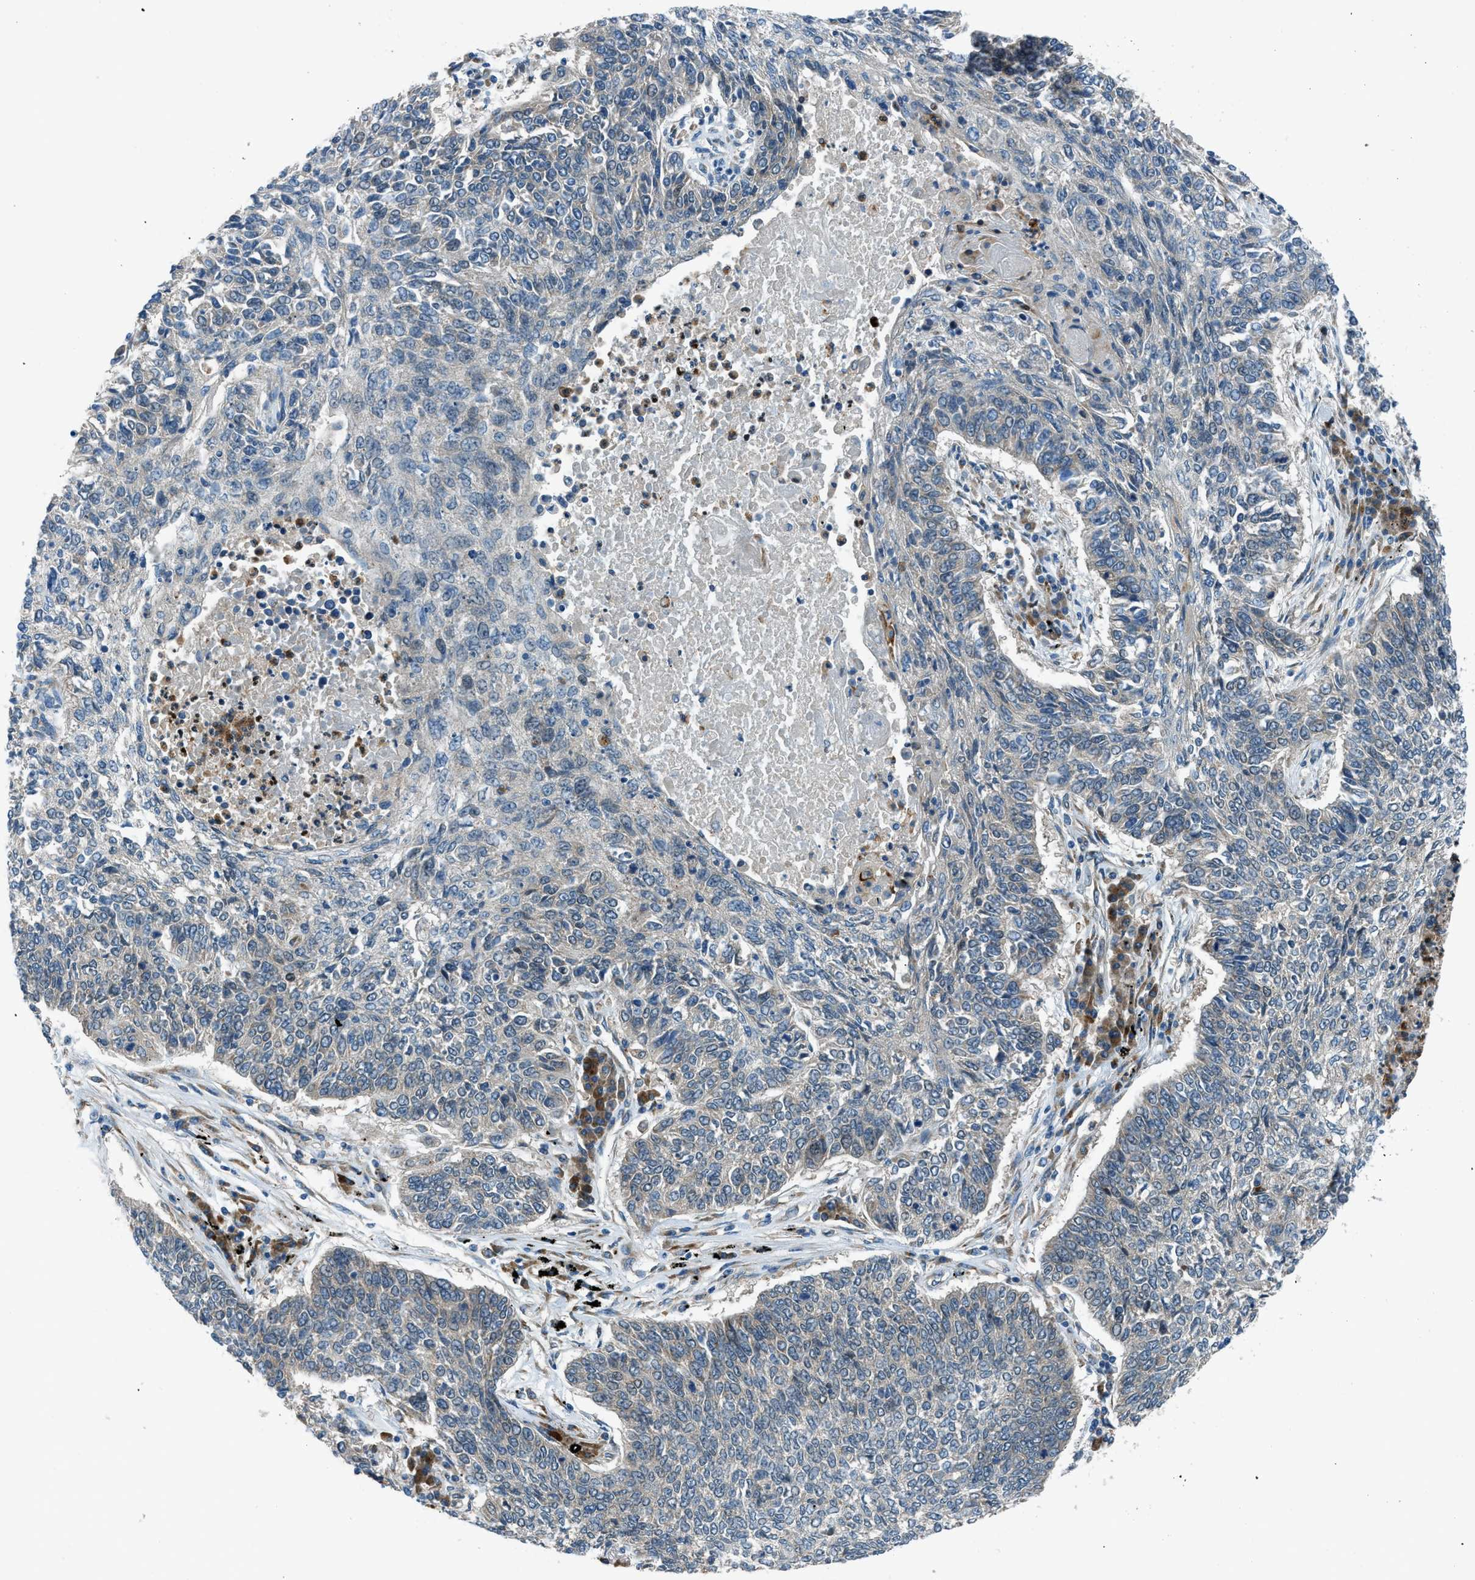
{"staining": {"intensity": "negative", "quantity": "none", "location": "none"}, "tissue": "lung cancer", "cell_type": "Tumor cells", "image_type": "cancer", "snomed": [{"axis": "morphology", "description": "Normal tissue, NOS"}, {"axis": "morphology", "description": "Squamous cell carcinoma, NOS"}, {"axis": "topography", "description": "Cartilage tissue"}, {"axis": "topography", "description": "Bronchus"}, {"axis": "topography", "description": "Lung"}], "caption": "This is a micrograph of immunohistochemistry (IHC) staining of lung cancer, which shows no staining in tumor cells. The staining was performed using DAB to visualize the protein expression in brown, while the nuclei were stained in blue with hematoxylin (Magnification: 20x).", "gene": "EDARADD", "patient": {"sex": "female", "age": 49}}